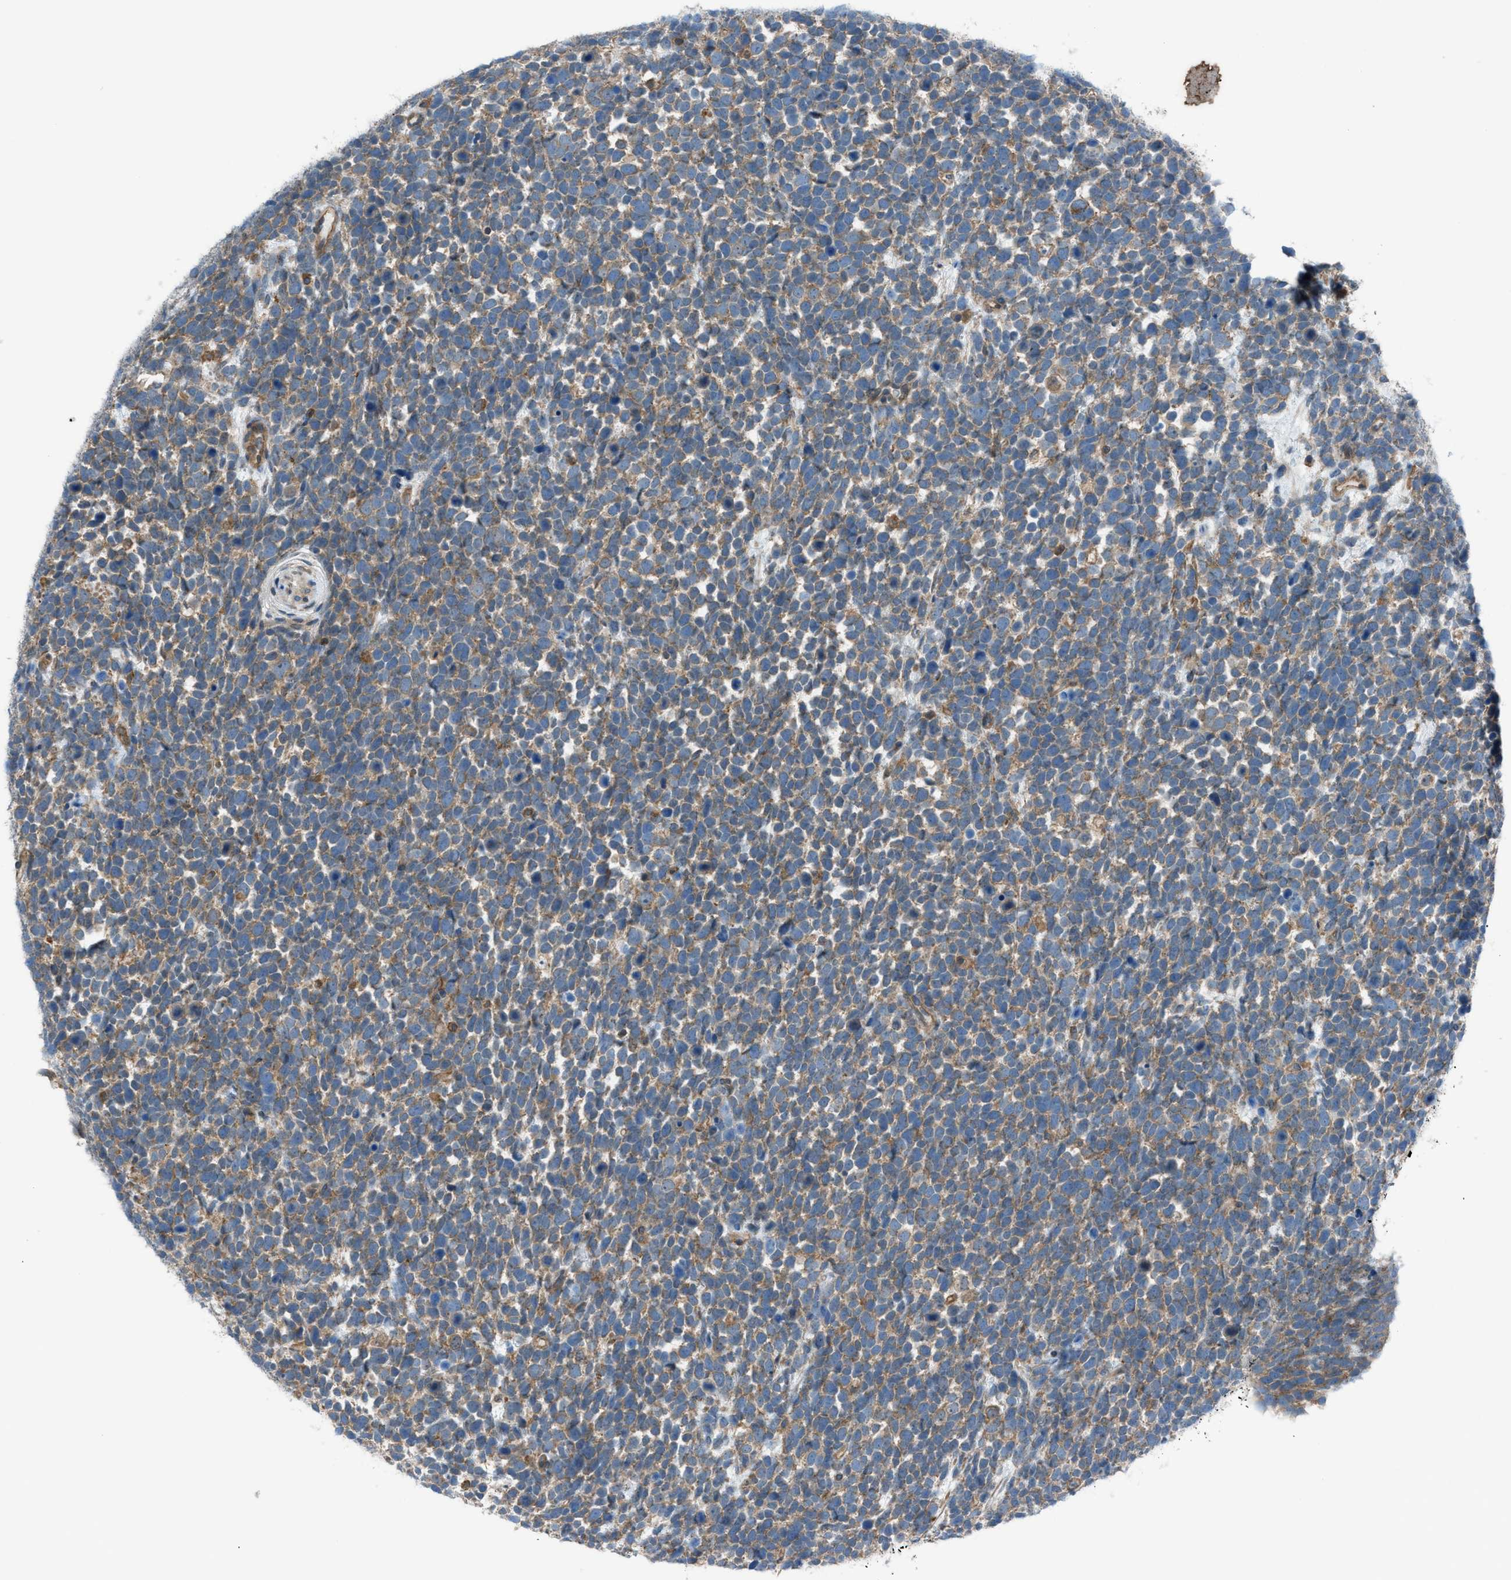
{"staining": {"intensity": "moderate", "quantity": "25%-75%", "location": "cytoplasmic/membranous"}, "tissue": "urothelial cancer", "cell_type": "Tumor cells", "image_type": "cancer", "snomed": [{"axis": "morphology", "description": "Urothelial carcinoma, High grade"}, {"axis": "topography", "description": "Urinary bladder"}], "caption": "Moderate cytoplasmic/membranous positivity is present in about 25%-75% of tumor cells in urothelial carcinoma (high-grade).", "gene": "DYRK1A", "patient": {"sex": "female", "age": 82}}